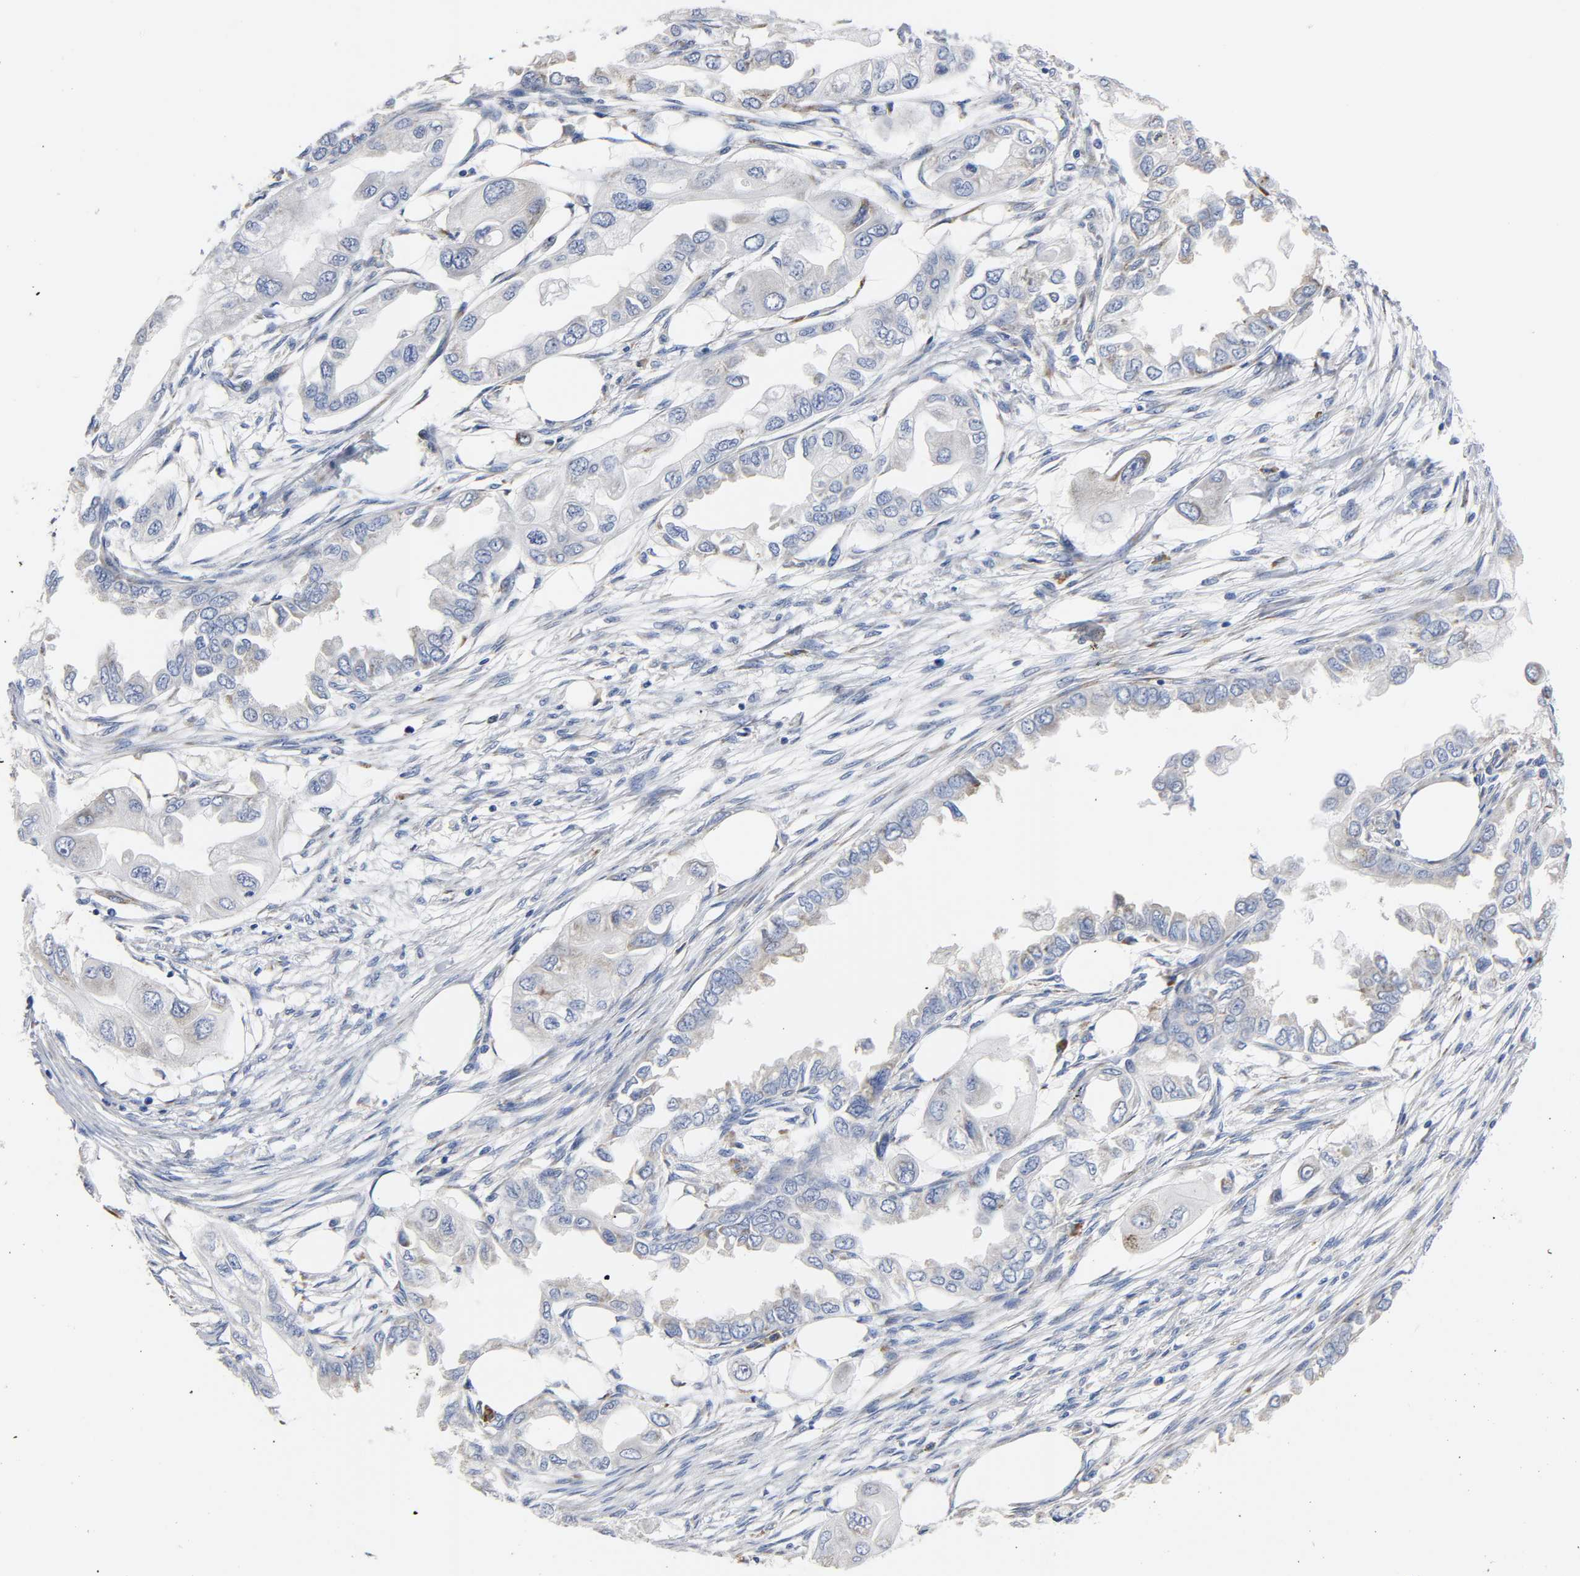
{"staining": {"intensity": "weak", "quantity": "25%-75%", "location": "cytoplasmic/membranous"}, "tissue": "endometrial cancer", "cell_type": "Tumor cells", "image_type": "cancer", "snomed": [{"axis": "morphology", "description": "Adenocarcinoma, NOS"}, {"axis": "topography", "description": "Endometrium"}], "caption": "This micrograph shows adenocarcinoma (endometrial) stained with immunohistochemistry (IHC) to label a protein in brown. The cytoplasmic/membranous of tumor cells show weak positivity for the protein. Nuclei are counter-stained blue.", "gene": "REL", "patient": {"sex": "female", "age": 67}}